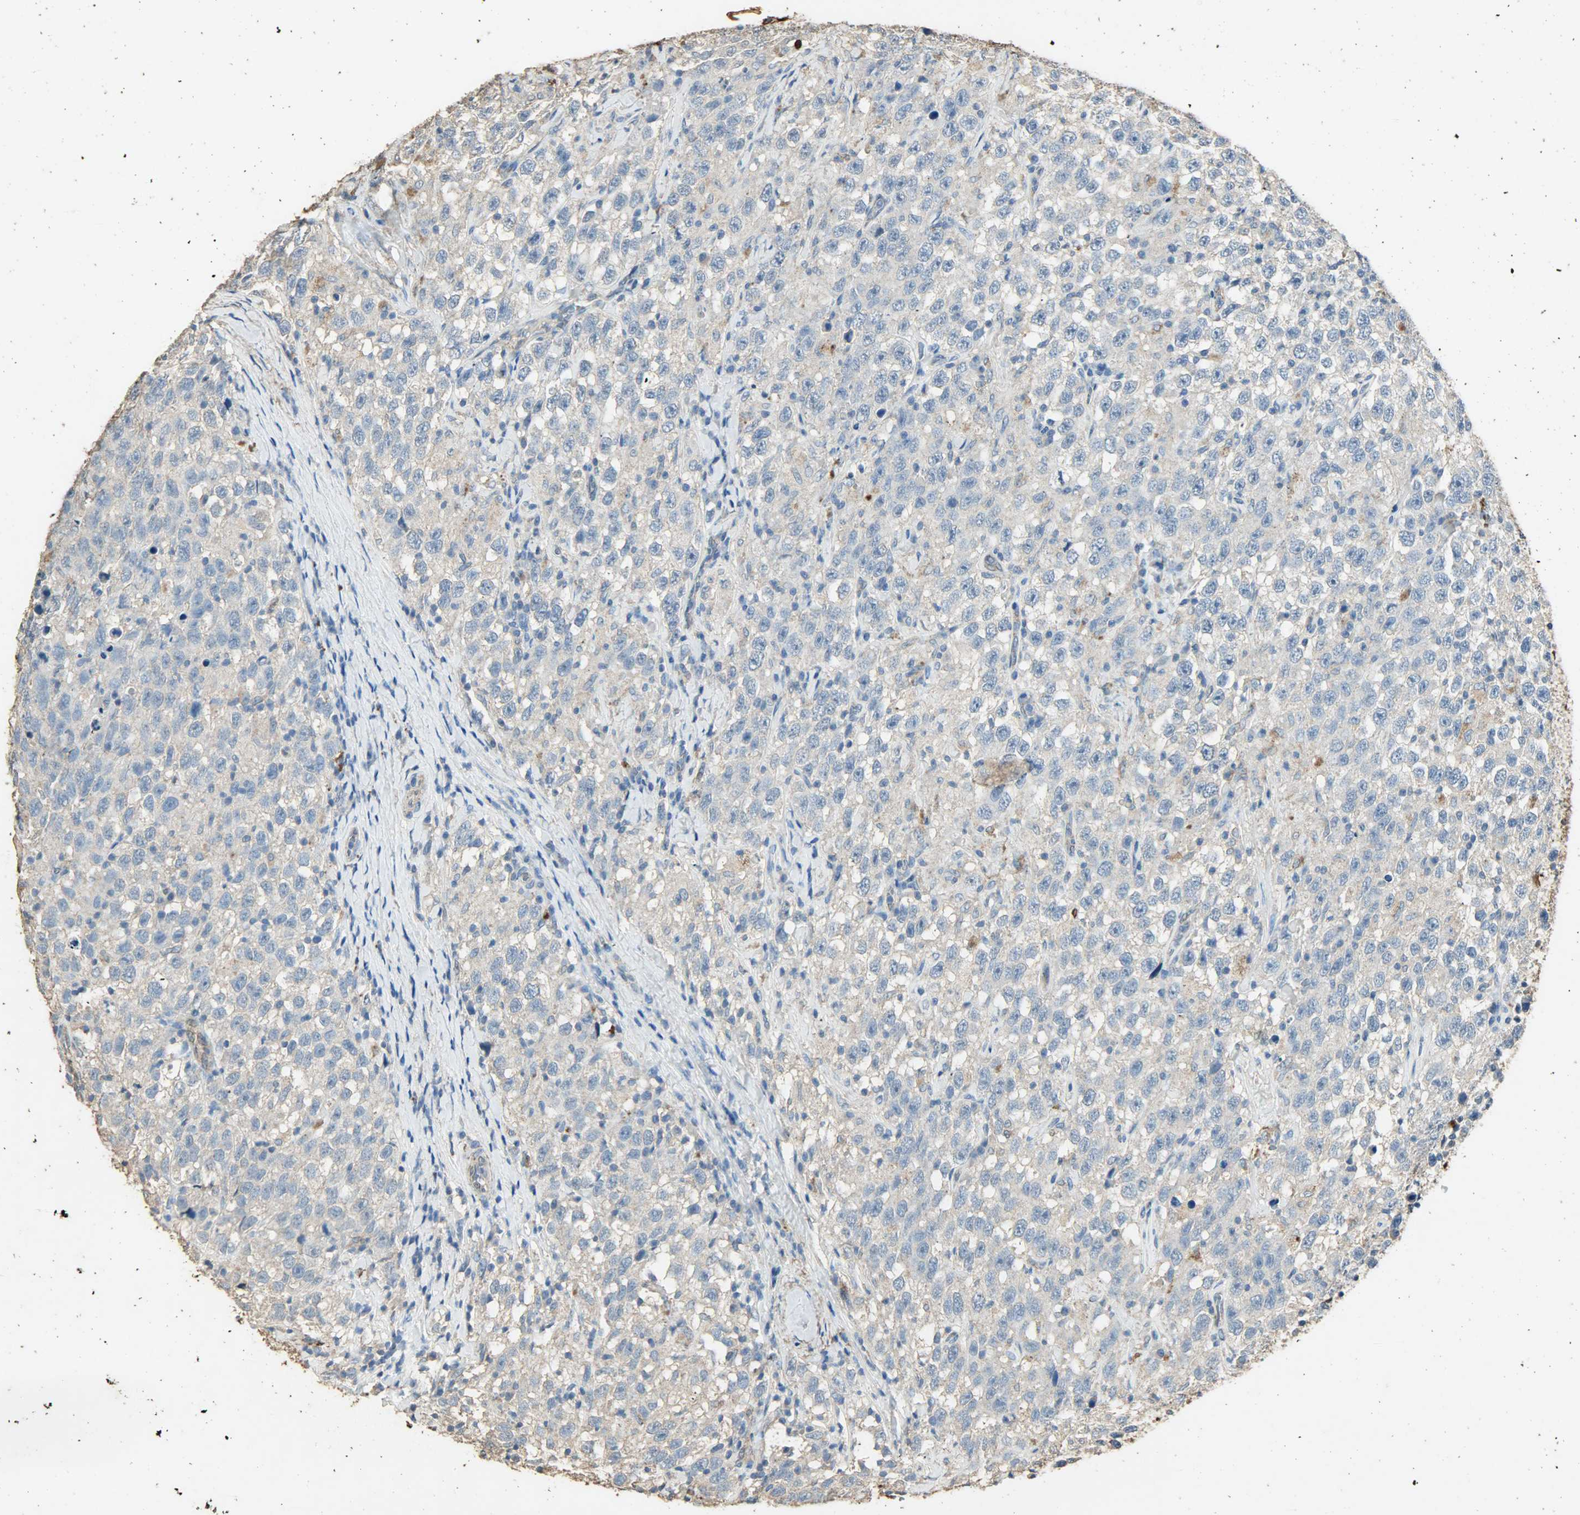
{"staining": {"intensity": "weak", "quantity": "<25%", "location": "cytoplasmic/membranous"}, "tissue": "testis cancer", "cell_type": "Tumor cells", "image_type": "cancer", "snomed": [{"axis": "morphology", "description": "Seminoma, NOS"}, {"axis": "topography", "description": "Testis"}], "caption": "A photomicrograph of testis cancer (seminoma) stained for a protein reveals no brown staining in tumor cells.", "gene": "ASB9", "patient": {"sex": "male", "age": 41}}